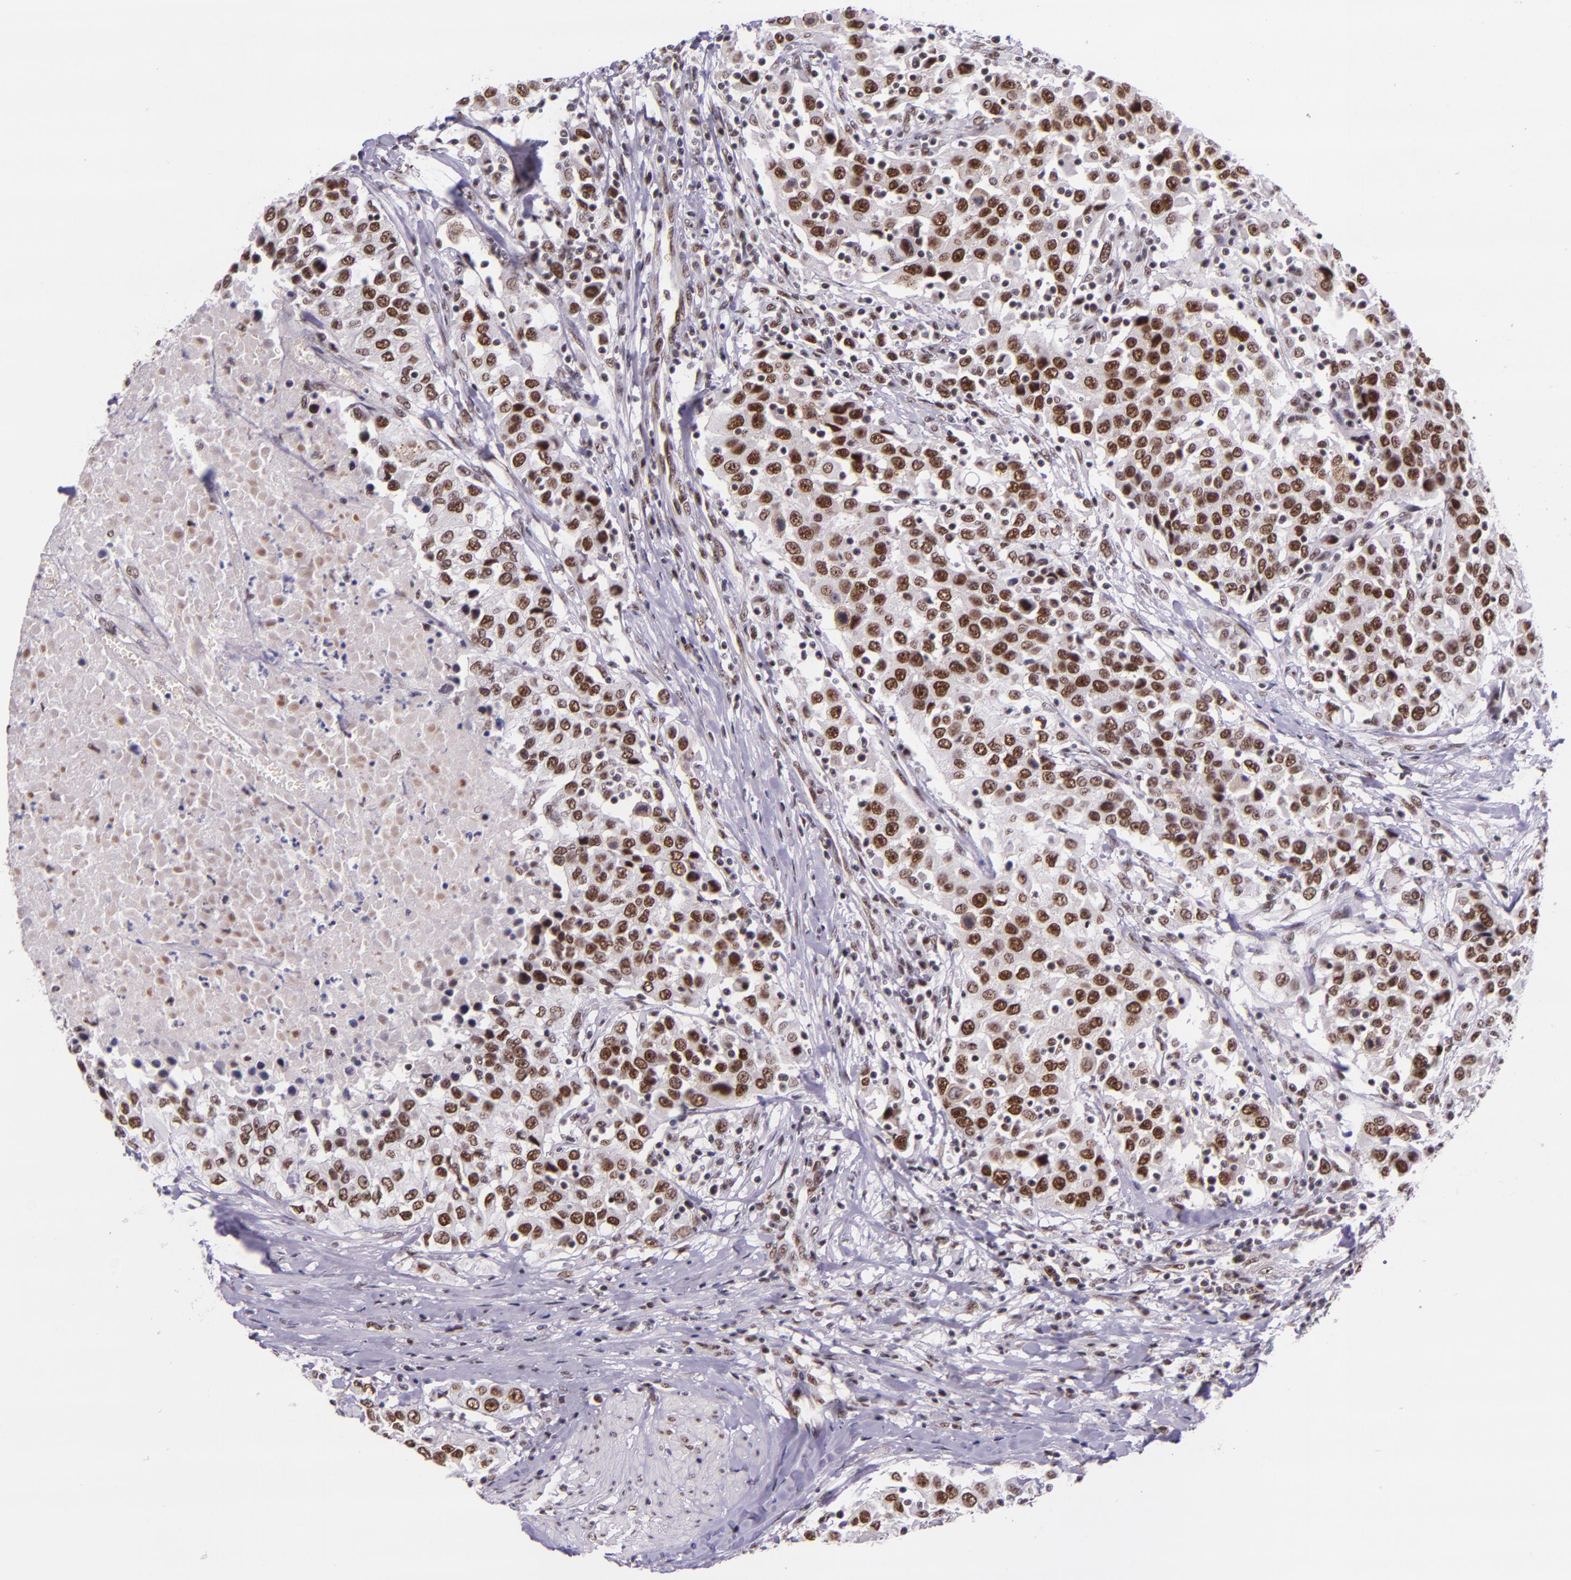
{"staining": {"intensity": "strong", "quantity": ">75%", "location": "nuclear"}, "tissue": "urothelial cancer", "cell_type": "Tumor cells", "image_type": "cancer", "snomed": [{"axis": "morphology", "description": "Urothelial carcinoma, High grade"}, {"axis": "topography", "description": "Urinary bladder"}], "caption": "High-magnification brightfield microscopy of urothelial cancer stained with DAB (brown) and counterstained with hematoxylin (blue). tumor cells exhibit strong nuclear staining is seen in about>75% of cells.", "gene": "GPKOW", "patient": {"sex": "female", "age": 80}}